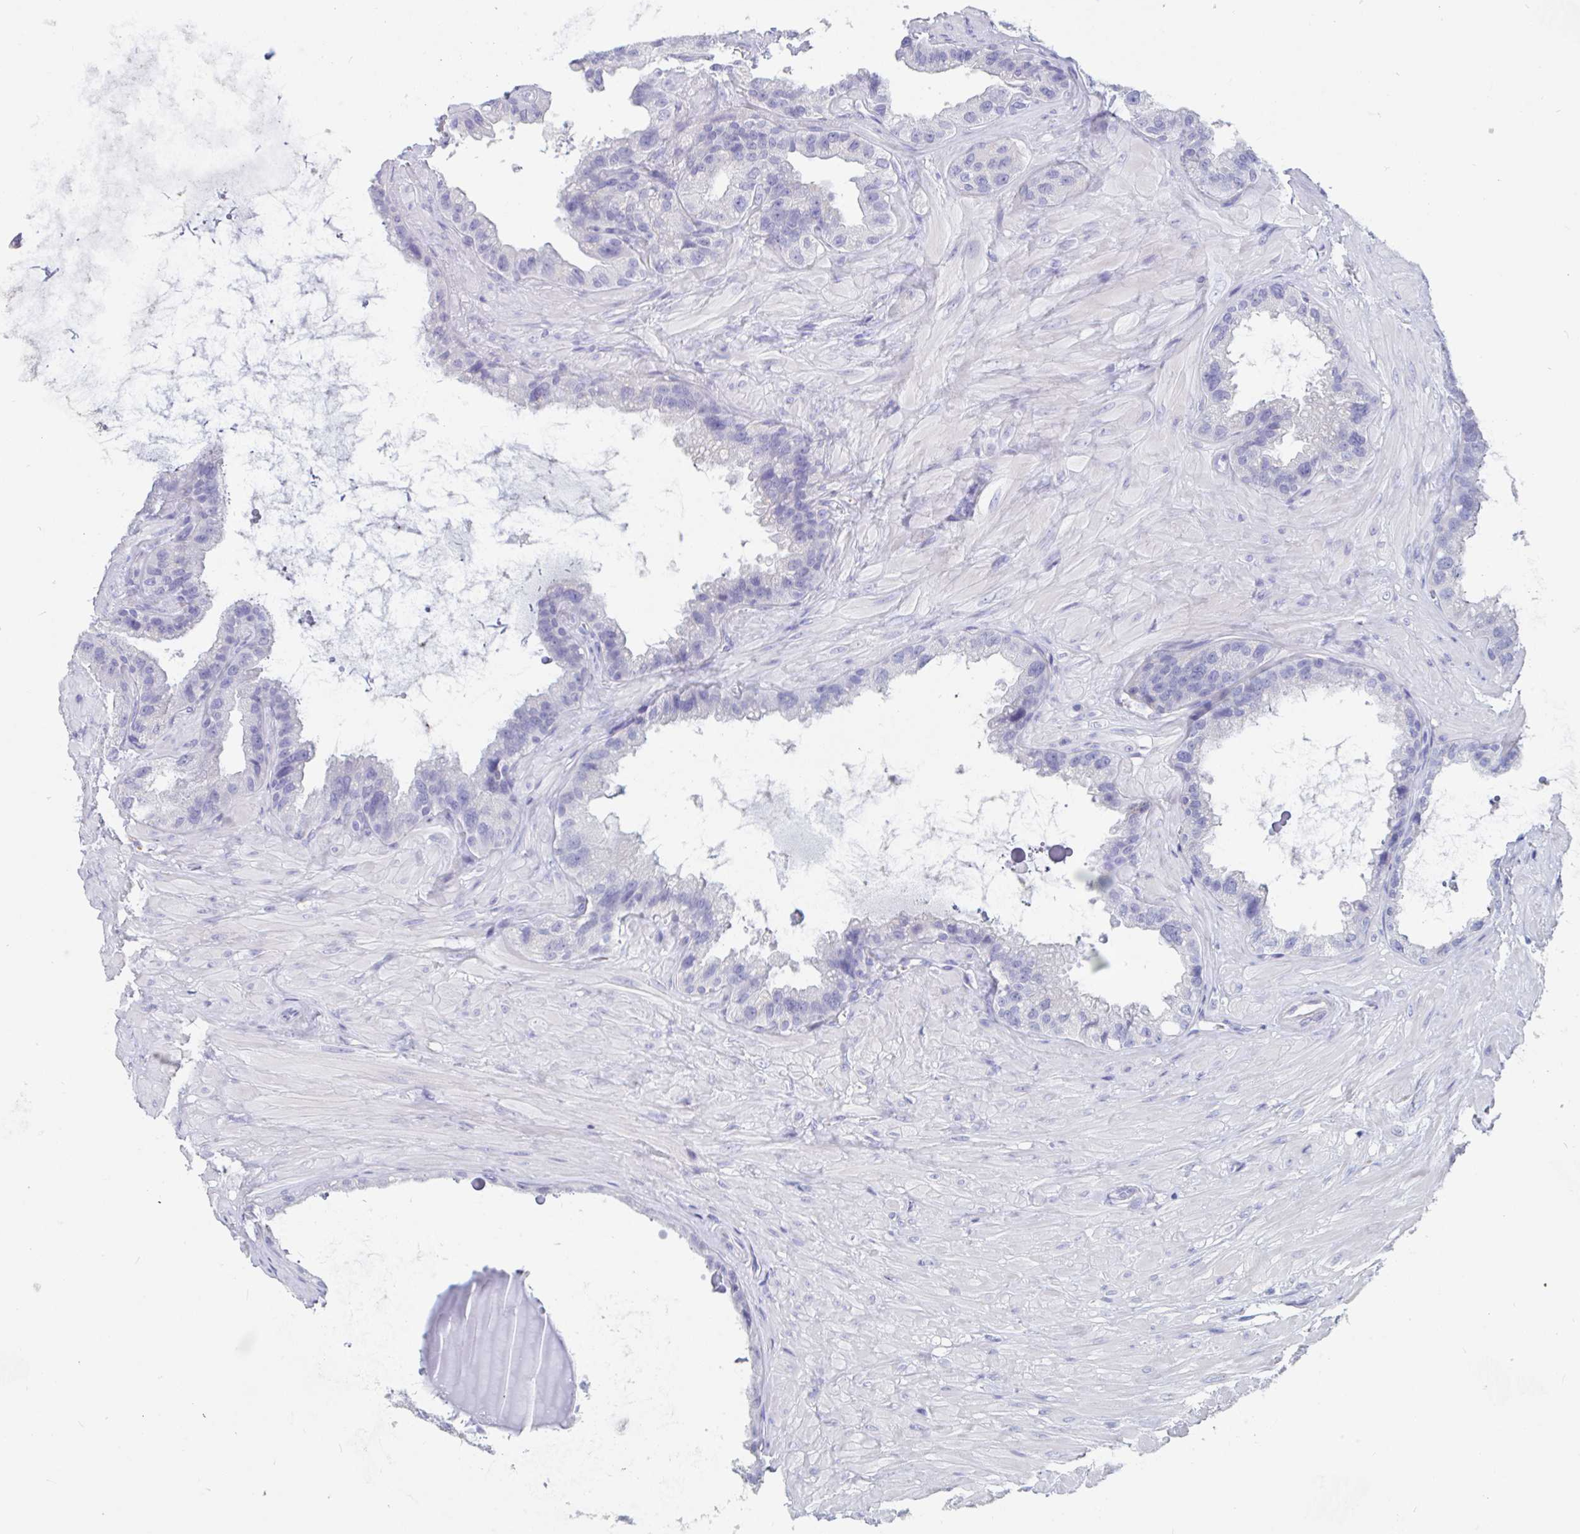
{"staining": {"intensity": "negative", "quantity": "none", "location": "none"}, "tissue": "seminal vesicle", "cell_type": "Glandular cells", "image_type": "normal", "snomed": [{"axis": "morphology", "description": "Normal tissue, NOS"}, {"axis": "topography", "description": "Seminal veicle"}, {"axis": "topography", "description": "Peripheral nerve tissue"}], "caption": "High power microscopy micrograph of an immunohistochemistry (IHC) image of normal seminal vesicle, revealing no significant positivity in glandular cells.", "gene": "ZNHIT2", "patient": {"sex": "male", "age": 76}}